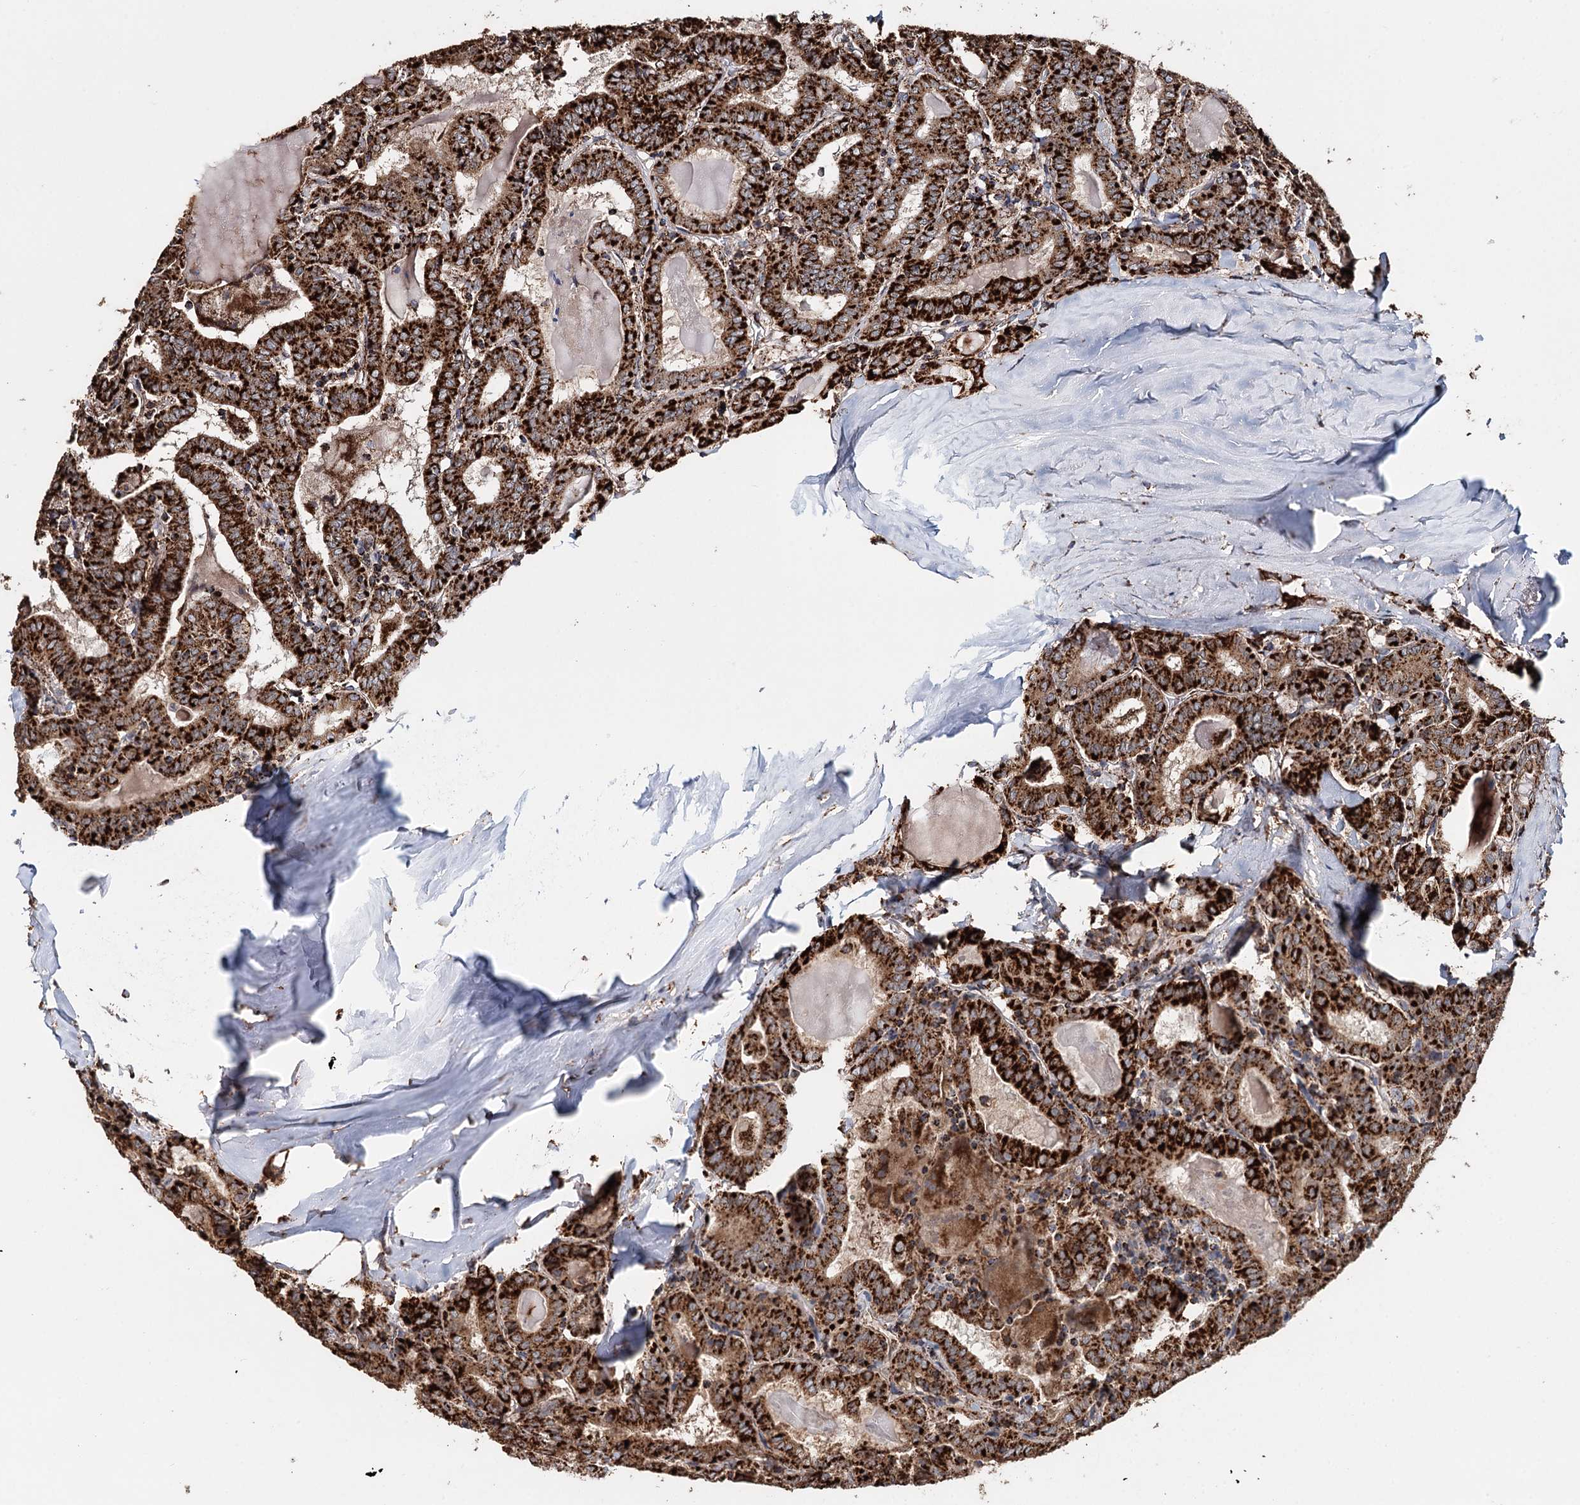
{"staining": {"intensity": "strong", "quantity": ">75%", "location": "cytoplasmic/membranous"}, "tissue": "thyroid cancer", "cell_type": "Tumor cells", "image_type": "cancer", "snomed": [{"axis": "morphology", "description": "Papillary adenocarcinoma, NOS"}, {"axis": "topography", "description": "Thyroid gland"}], "caption": "Human thyroid cancer (papillary adenocarcinoma) stained for a protein (brown) displays strong cytoplasmic/membranous positive expression in about >75% of tumor cells.", "gene": "APH1A", "patient": {"sex": "female", "age": 72}}